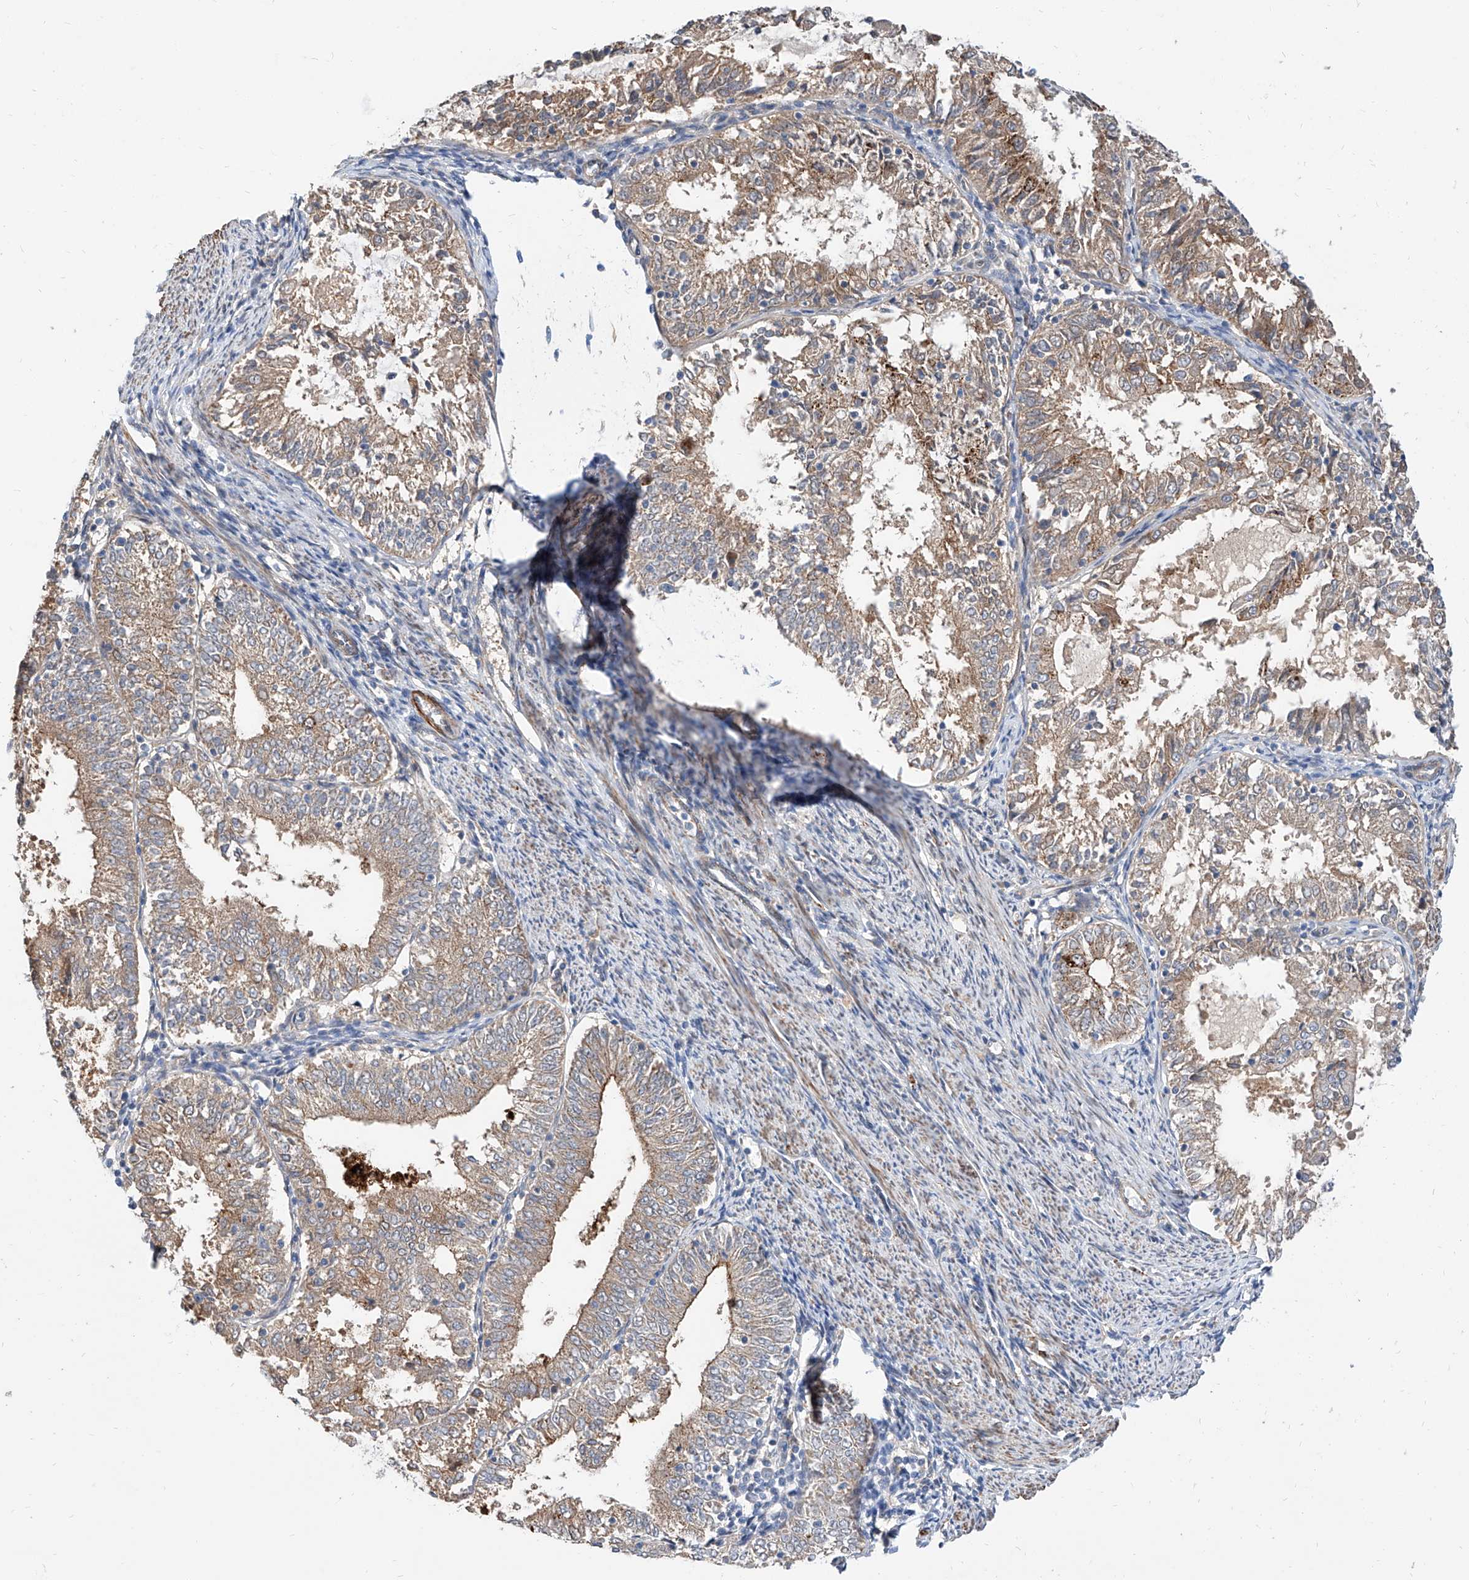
{"staining": {"intensity": "moderate", "quantity": "25%-75%", "location": "cytoplasmic/membranous"}, "tissue": "endometrial cancer", "cell_type": "Tumor cells", "image_type": "cancer", "snomed": [{"axis": "morphology", "description": "Adenocarcinoma, NOS"}, {"axis": "topography", "description": "Endometrium"}], "caption": "There is medium levels of moderate cytoplasmic/membranous positivity in tumor cells of endometrial cancer, as demonstrated by immunohistochemical staining (brown color).", "gene": "MAGEE2", "patient": {"sex": "female", "age": 57}}